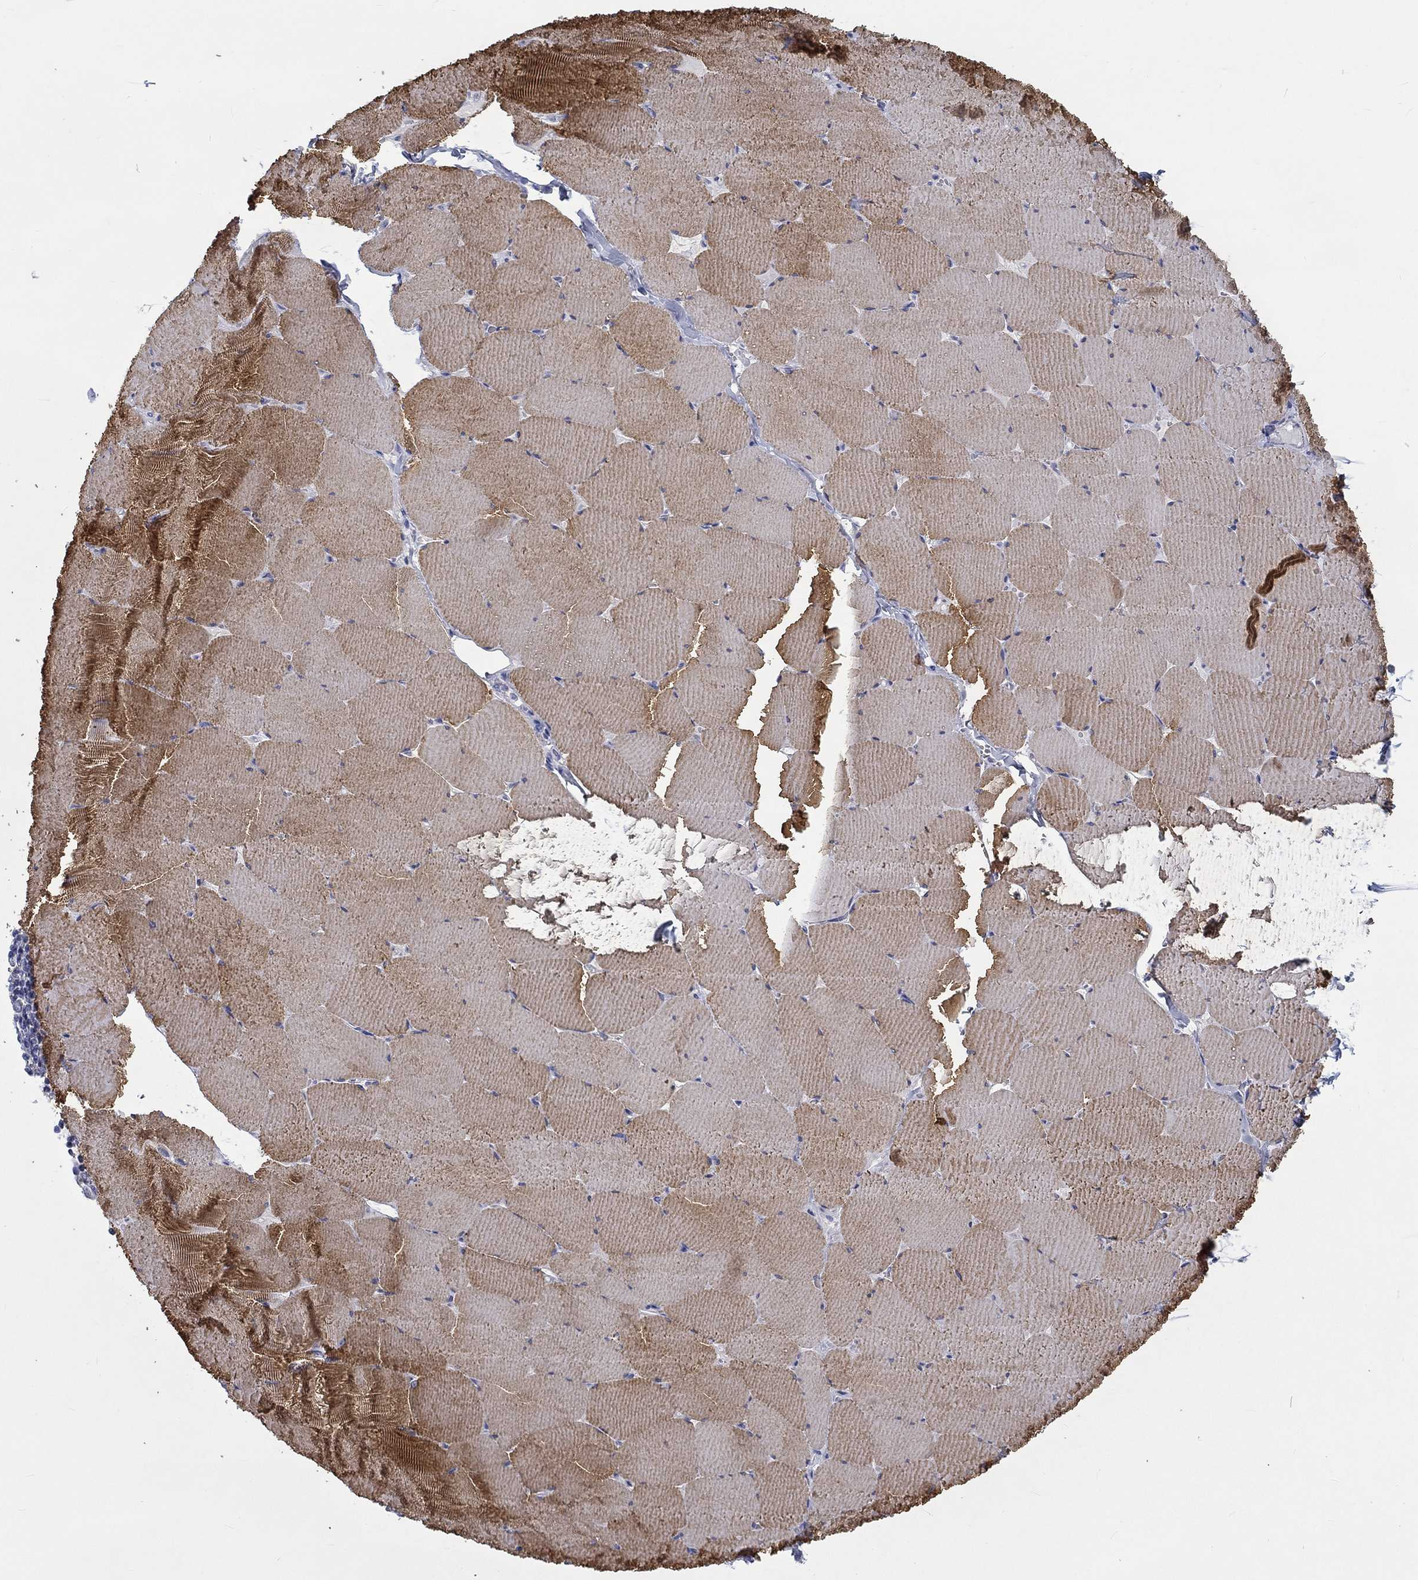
{"staining": {"intensity": "strong", "quantity": "25%-75%", "location": "cytoplasmic/membranous"}, "tissue": "skeletal muscle", "cell_type": "Myocytes", "image_type": "normal", "snomed": [{"axis": "morphology", "description": "Normal tissue, NOS"}, {"axis": "morphology", "description": "Malignant melanoma, Metastatic site"}, {"axis": "topography", "description": "Skeletal muscle"}], "caption": "The histopathology image shows staining of benign skeletal muscle, revealing strong cytoplasmic/membranous protein staining (brown color) within myocytes.", "gene": "MYBPC1", "patient": {"sex": "male", "age": 50}}